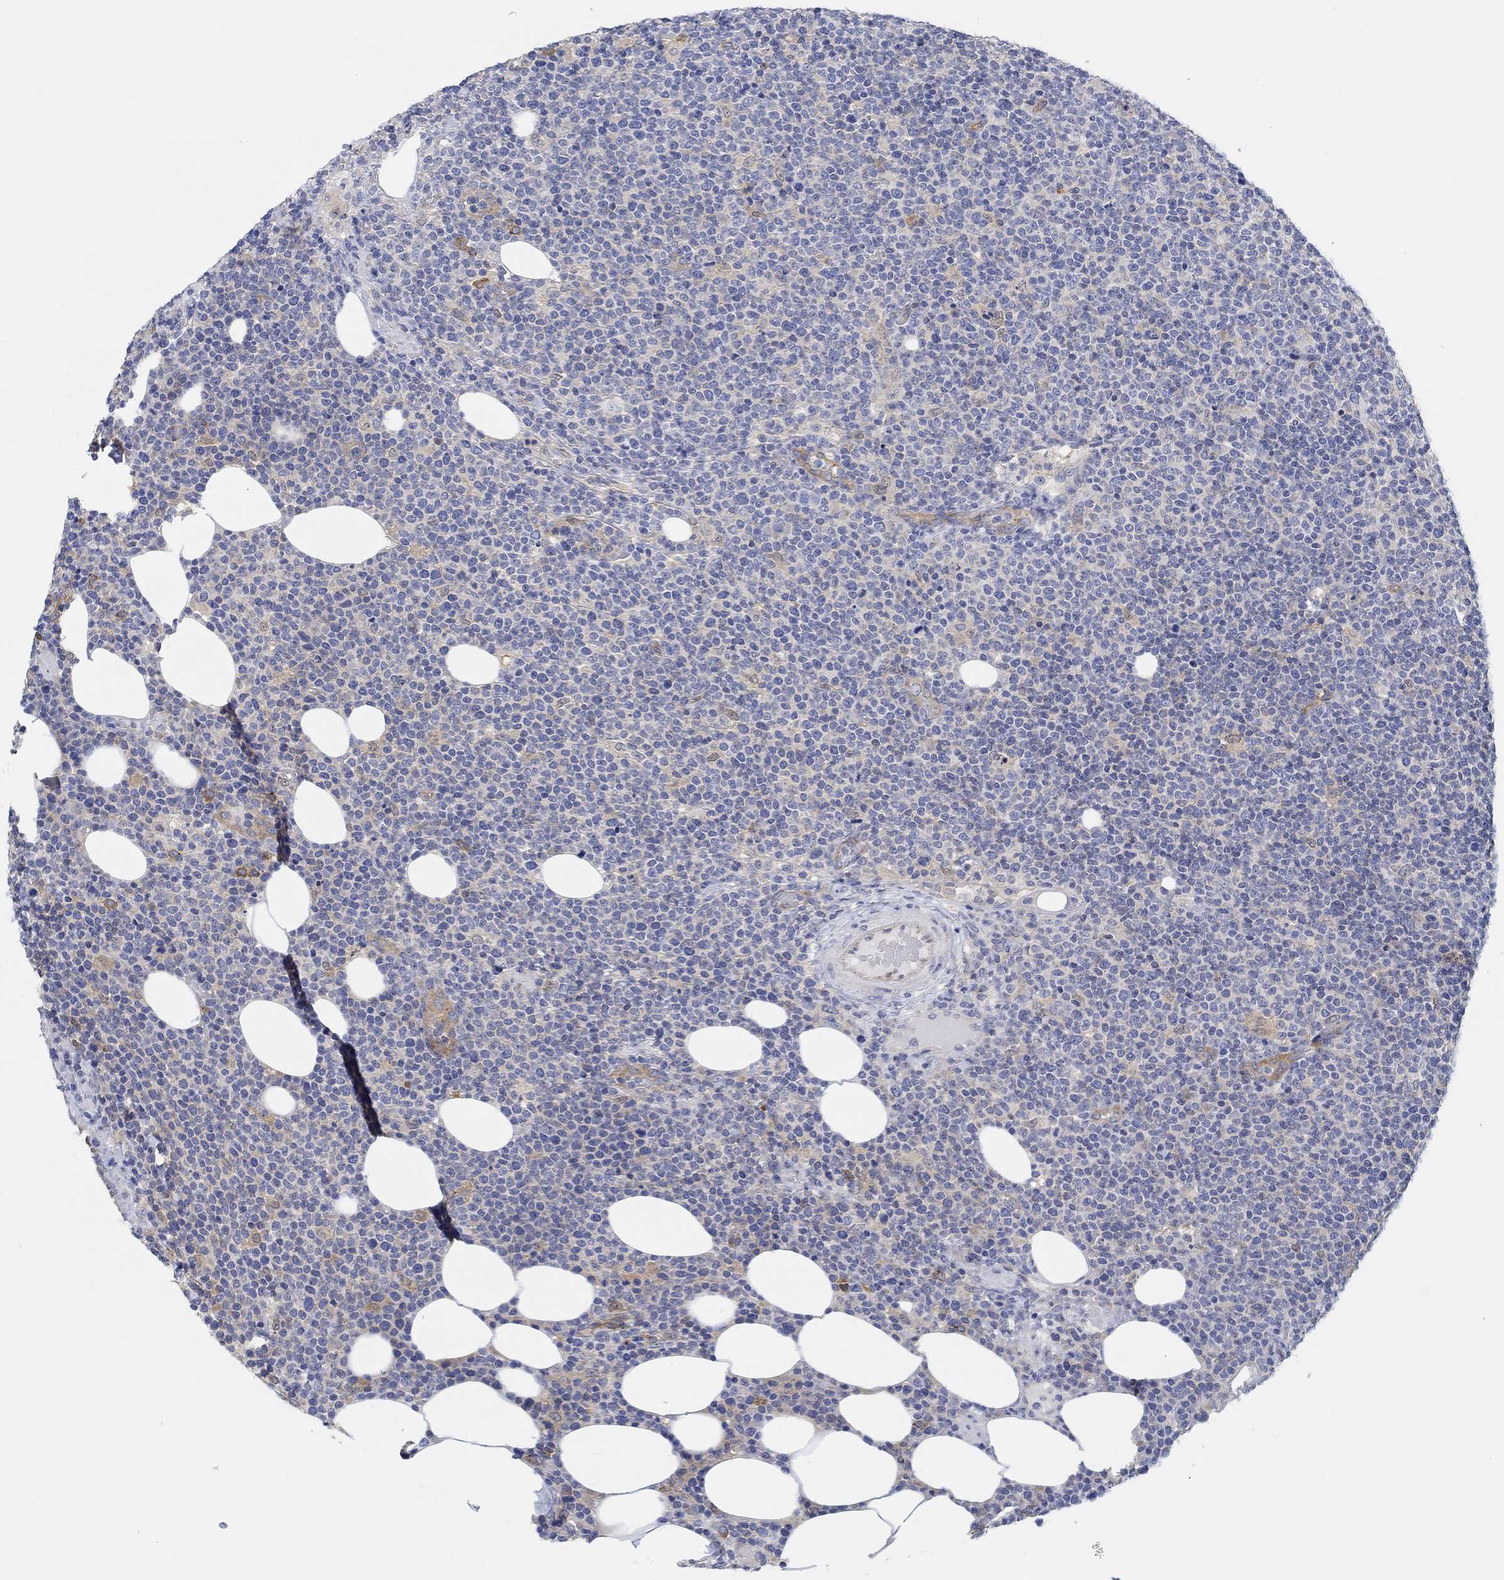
{"staining": {"intensity": "negative", "quantity": "none", "location": "none"}, "tissue": "lymphoma", "cell_type": "Tumor cells", "image_type": "cancer", "snomed": [{"axis": "morphology", "description": "Malignant lymphoma, non-Hodgkin's type, High grade"}, {"axis": "topography", "description": "Lymph node"}], "caption": "Immunohistochemical staining of lymphoma shows no significant staining in tumor cells.", "gene": "RGS1", "patient": {"sex": "male", "age": 61}}